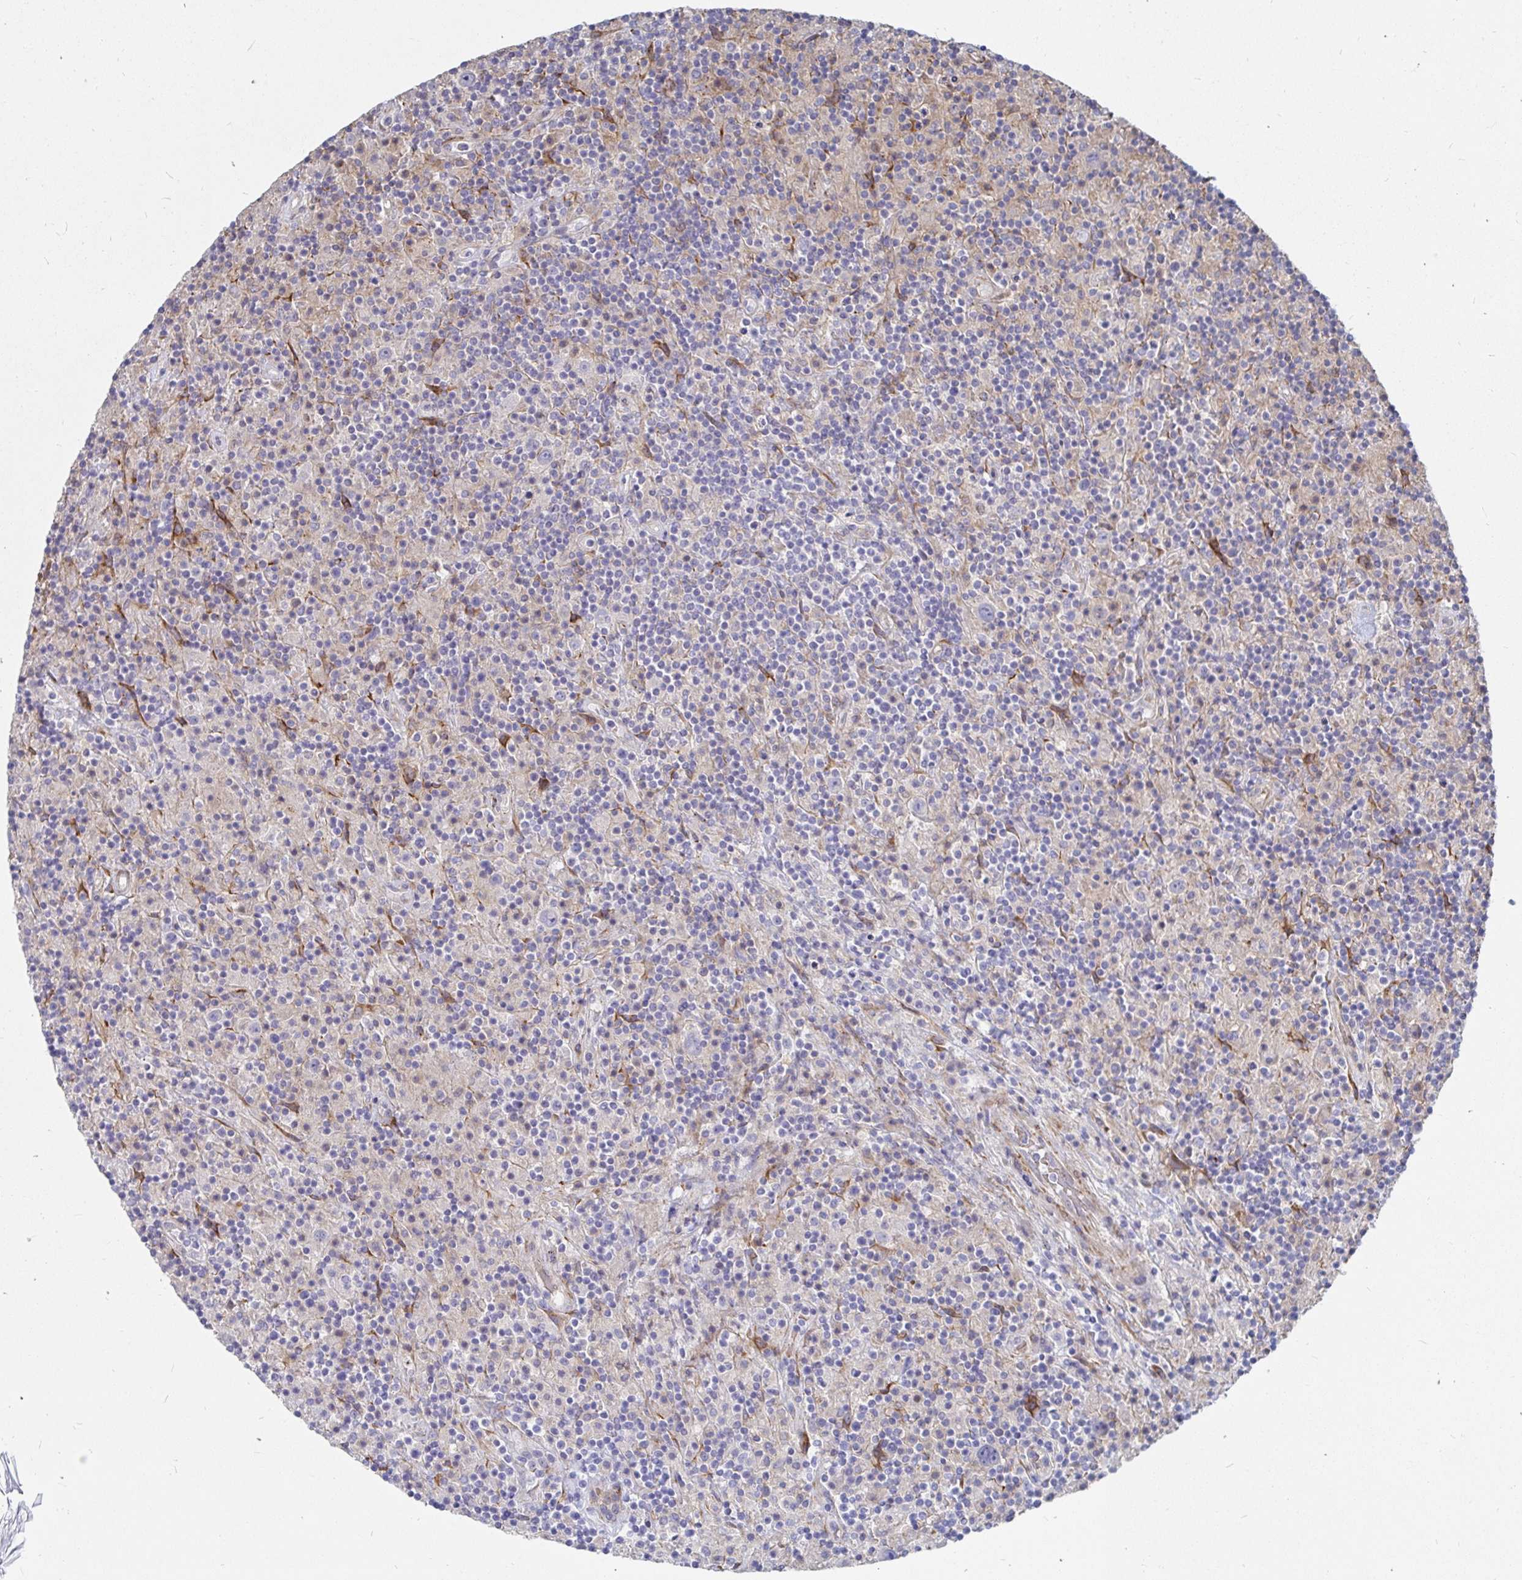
{"staining": {"intensity": "negative", "quantity": "none", "location": "none"}, "tissue": "lymphoma", "cell_type": "Tumor cells", "image_type": "cancer", "snomed": [{"axis": "morphology", "description": "Hodgkin's disease, NOS"}, {"axis": "topography", "description": "Lymph node"}], "caption": "This is a histopathology image of IHC staining of Hodgkin's disease, which shows no staining in tumor cells.", "gene": "KCTD19", "patient": {"sex": "male", "age": 70}}